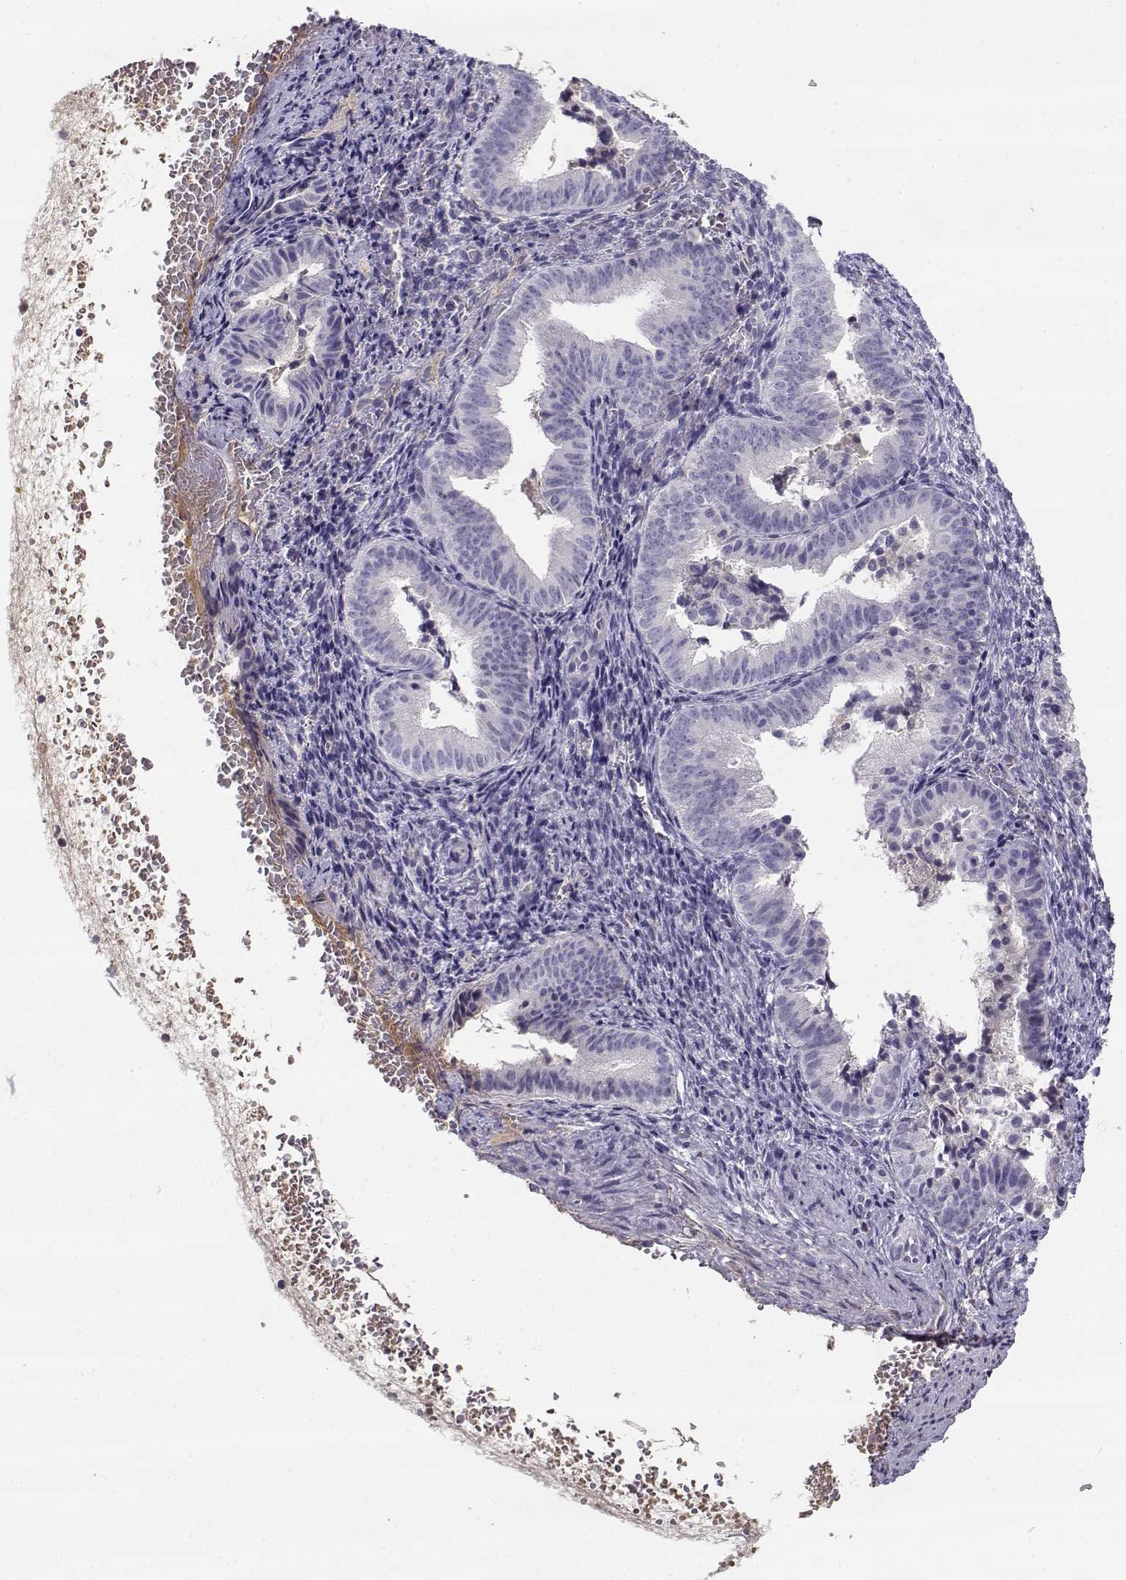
{"staining": {"intensity": "negative", "quantity": "none", "location": "none"}, "tissue": "endometrium", "cell_type": "Cells in endometrial stroma", "image_type": "normal", "snomed": [{"axis": "morphology", "description": "Normal tissue, NOS"}, {"axis": "topography", "description": "Endometrium"}], "caption": "The image displays no significant positivity in cells in endometrial stroma of endometrium.", "gene": "SLCO6A1", "patient": {"sex": "female", "age": 42}}